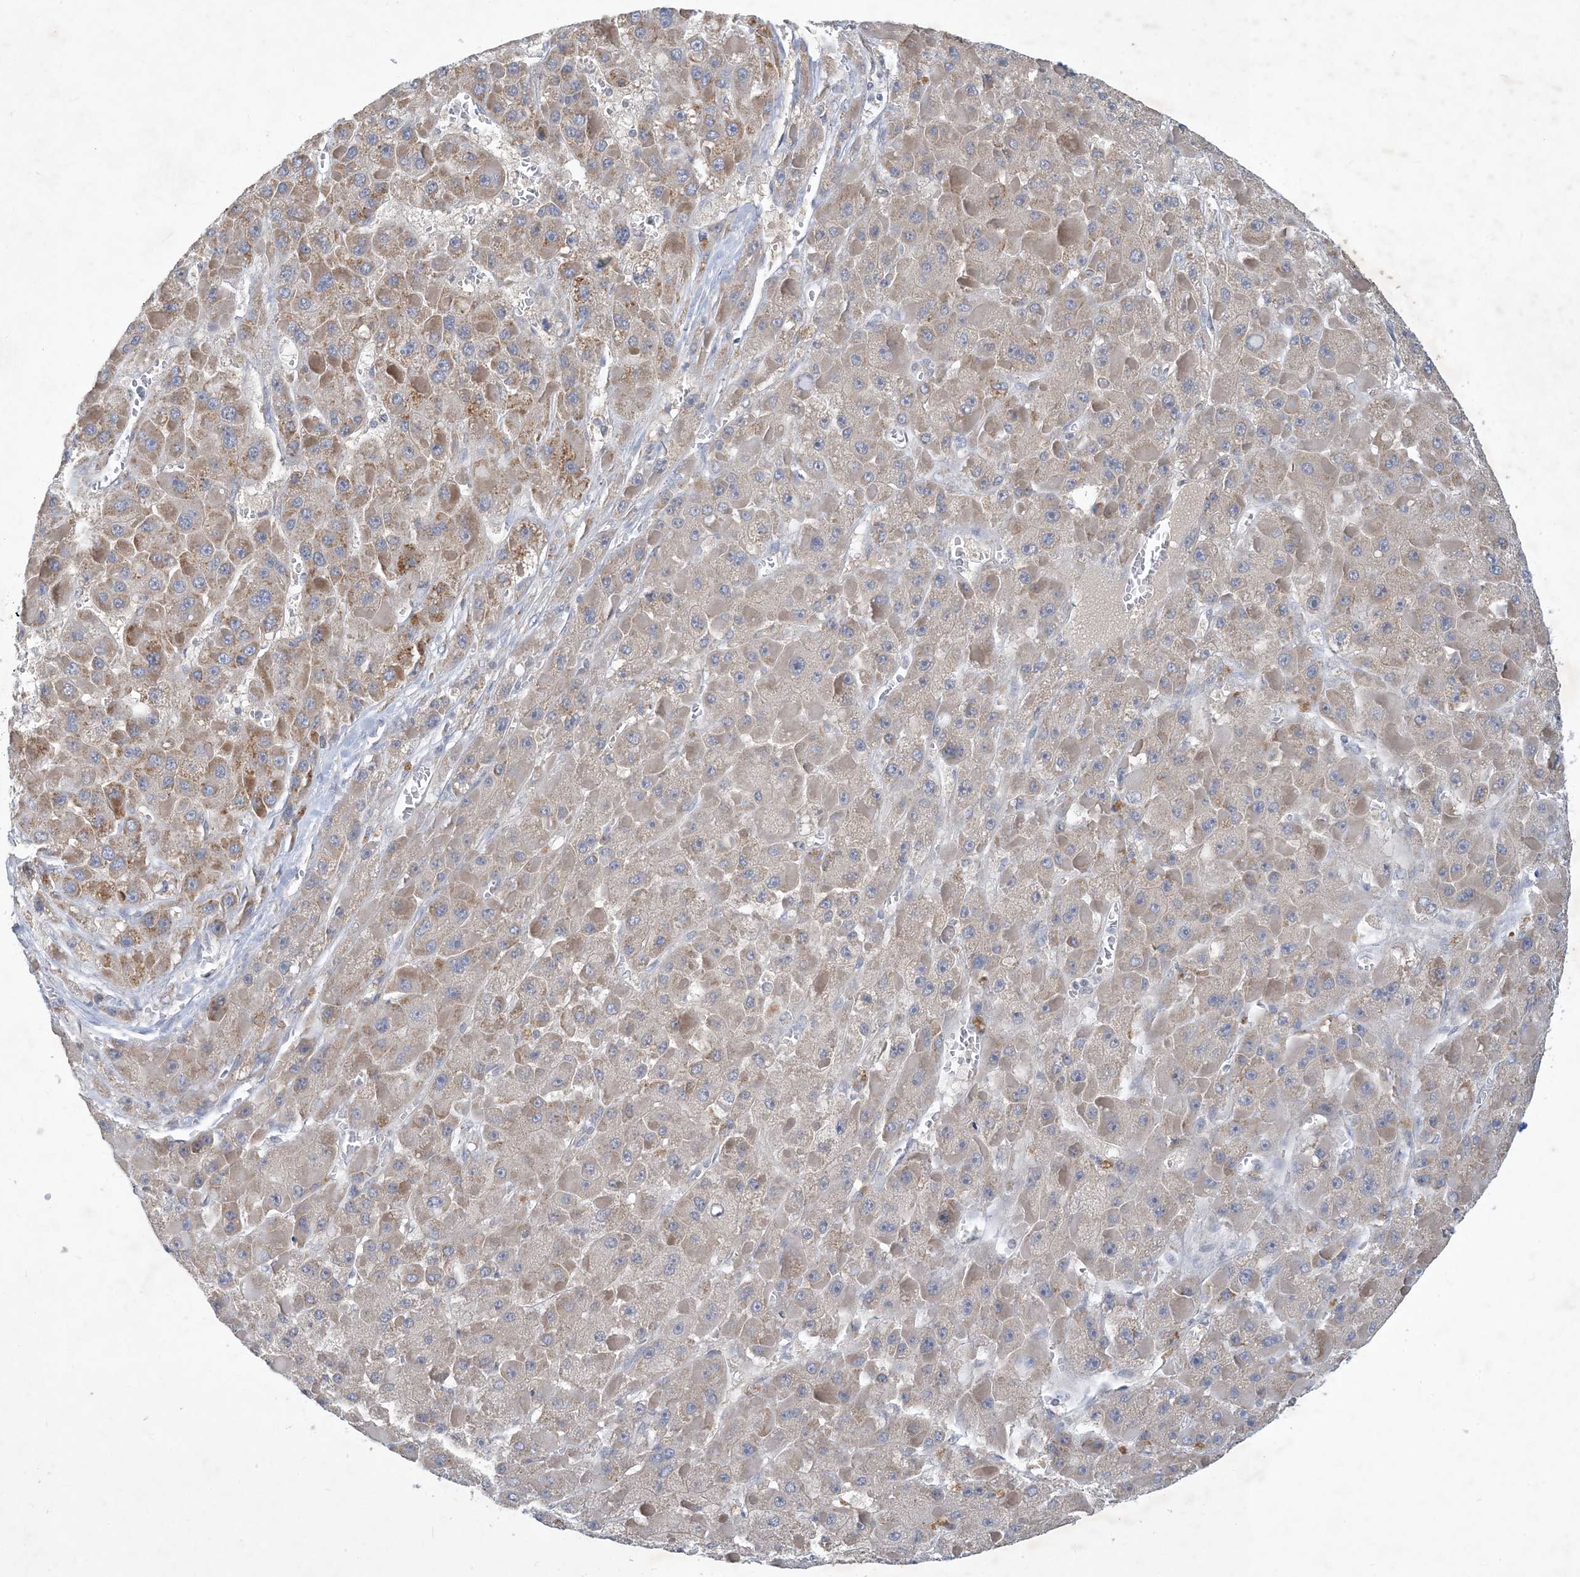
{"staining": {"intensity": "weak", "quantity": ">75%", "location": "cytoplasmic/membranous"}, "tissue": "liver cancer", "cell_type": "Tumor cells", "image_type": "cancer", "snomed": [{"axis": "morphology", "description": "Carcinoma, Hepatocellular, NOS"}, {"axis": "topography", "description": "Liver"}], "caption": "IHC of human liver cancer demonstrates low levels of weak cytoplasmic/membranous positivity in about >75% of tumor cells.", "gene": "CCDC14", "patient": {"sex": "female", "age": 73}}